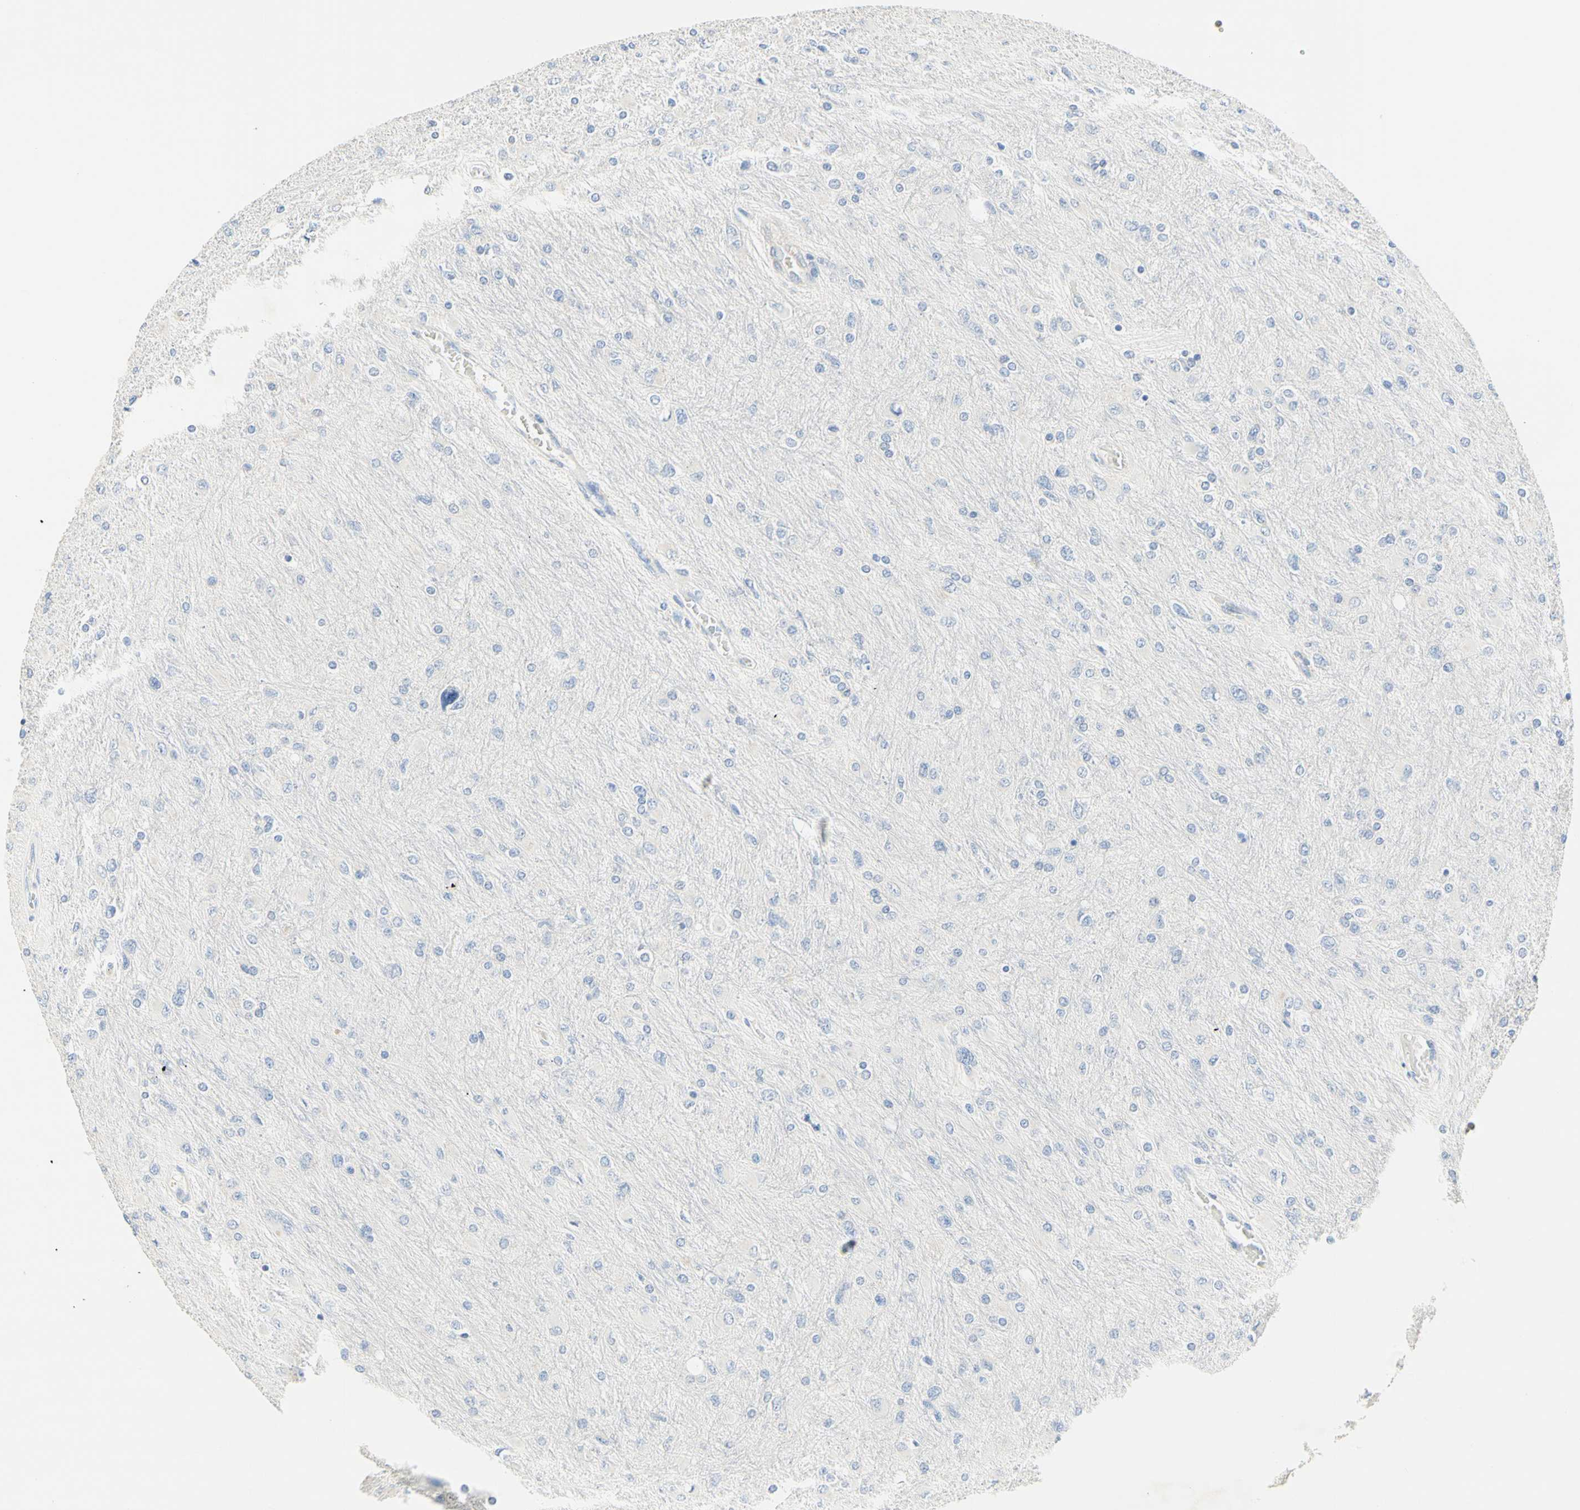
{"staining": {"intensity": "negative", "quantity": "none", "location": "none"}, "tissue": "glioma", "cell_type": "Tumor cells", "image_type": "cancer", "snomed": [{"axis": "morphology", "description": "Glioma, malignant, High grade"}, {"axis": "topography", "description": "Cerebral cortex"}], "caption": "IHC image of neoplastic tissue: glioma stained with DAB (3,3'-diaminobenzidine) demonstrates no significant protein positivity in tumor cells. Nuclei are stained in blue.", "gene": "NECTIN4", "patient": {"sex": "female", "age": 36}}